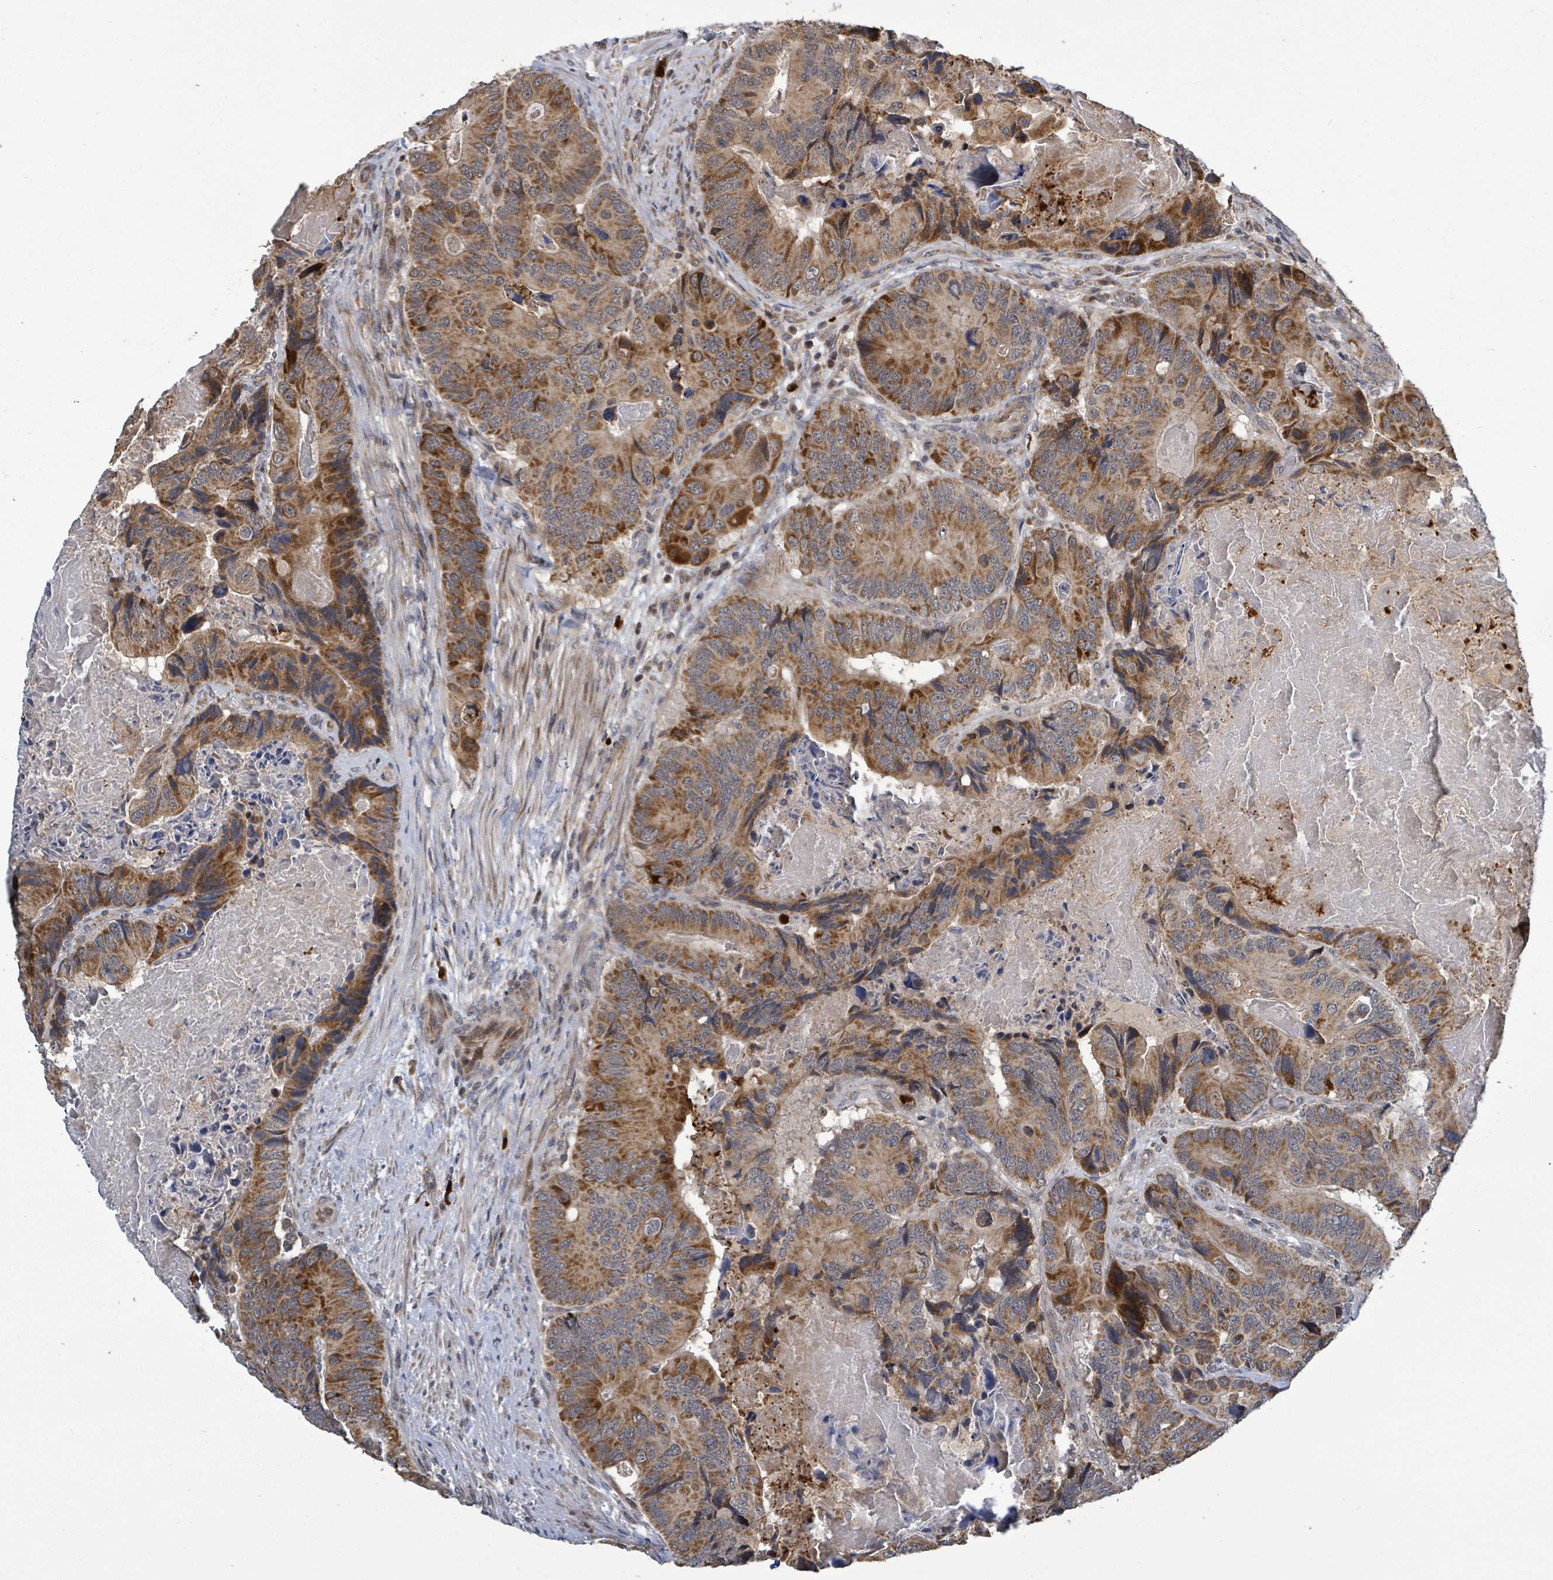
{"staining": {"intensity": "moderate", "quantity": ">75%", "location": "cytoplasmic/membranous"}, "tissue": "colorectal cancer", "cell_type": "Tumor cells", "image_type": "cancer", "snomed": [{"axis": "morphology", "description": "Adenocarcinoma, NOS"}, {"axis": "topography", "description": "Colon"}], "caption": "Protein expression by IHC displays moderate cytoplasmic/membranous staining in approximately >75% of tumor cells in colorectal cancer.", "gene": "COQ6", "patient": {"sex": "male", "age": 84}}